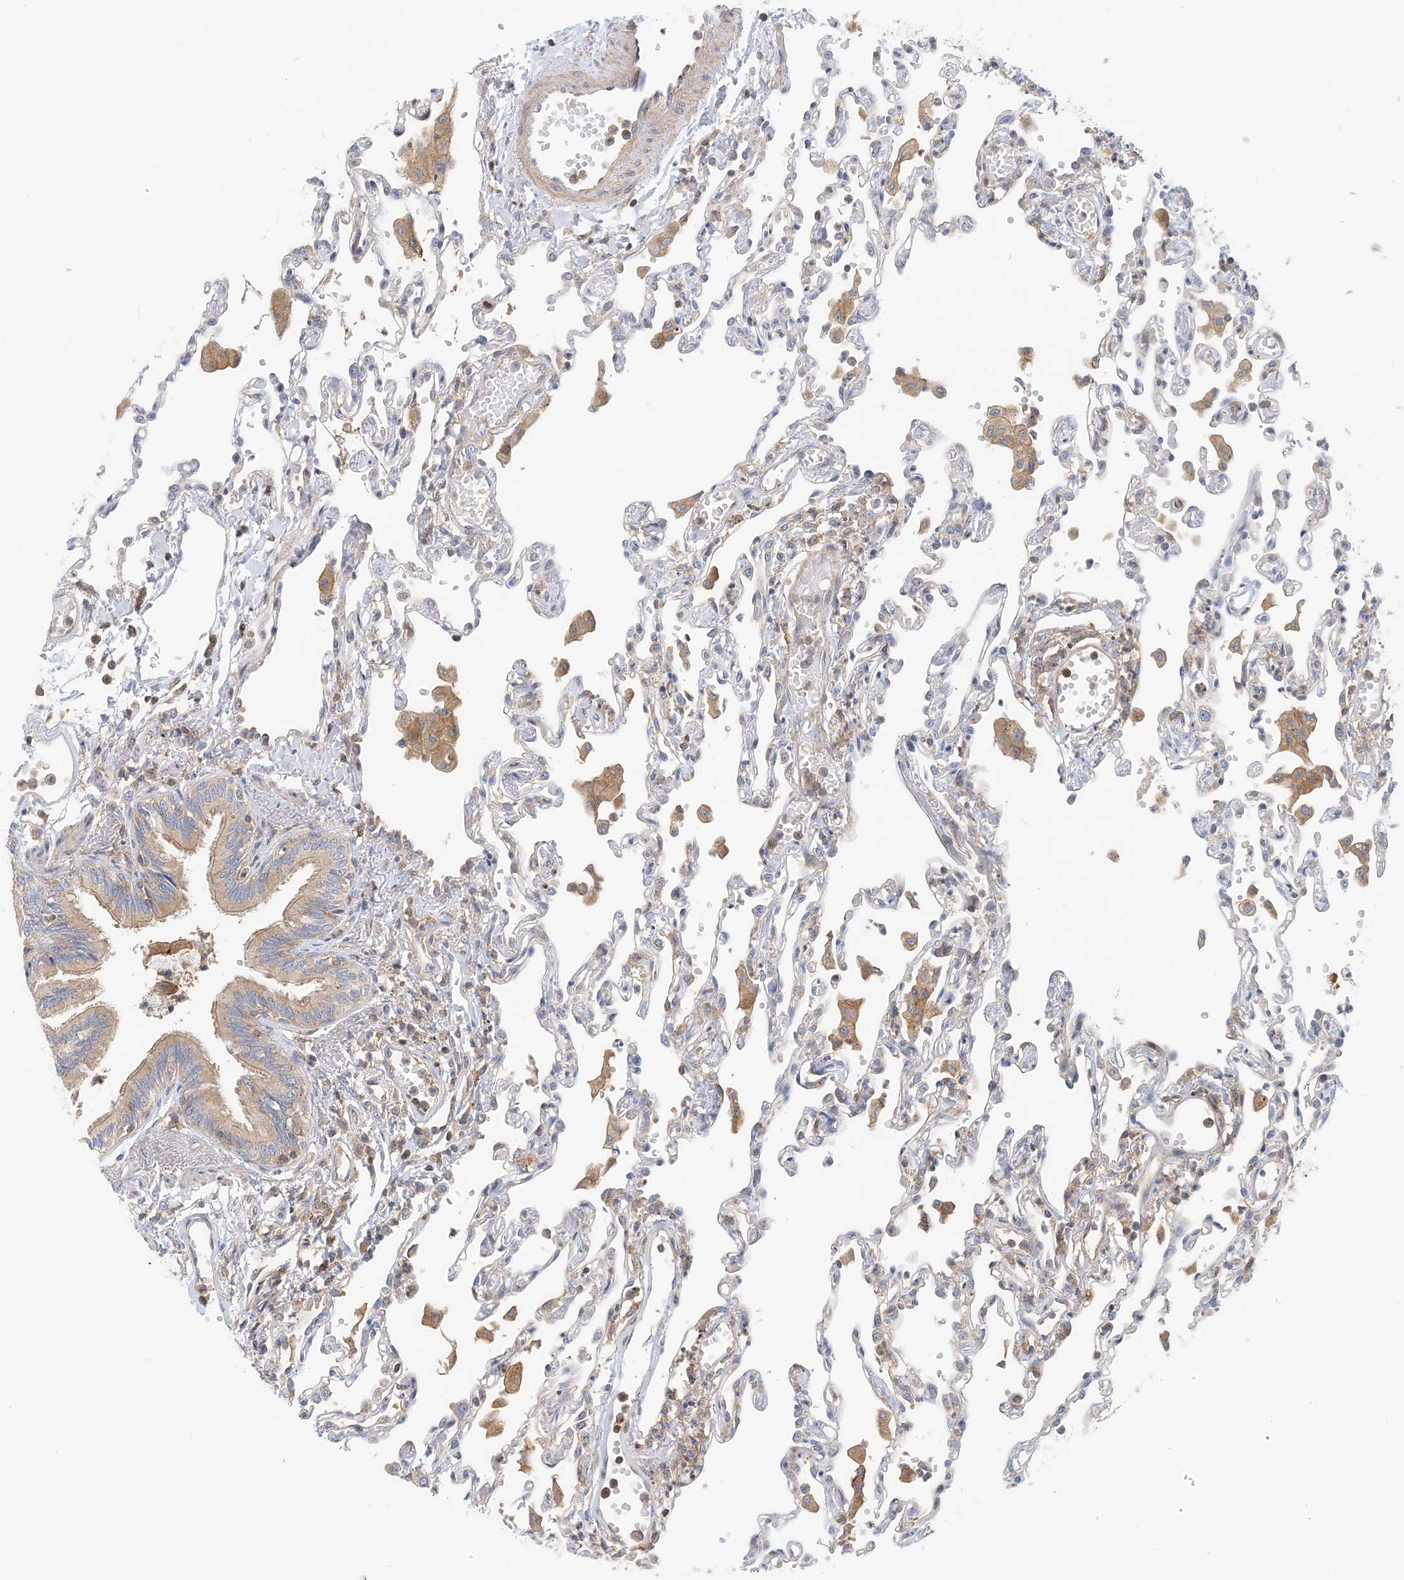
{"staining": {"intensity": "negative", "quantity": "none", "location": "none"}, "tissue": "lung", "cell_type": "Alveolar cells", "image_type": "normal", "snomed": [{"axis": "morphology", "description": "Normal tissue, NOS"}, {"axis": "topography", "description": "Bronchus"}, {"axis": "topography", "description": "Lung"}], "caption": "The IHC image has no significant expression in alveolar cells of lung. Brightfield microscopy of immunohistochemistry stained with DAB (brown) and hematoxylin (blue), captured at high magnification.", "gene": "COLEC11", "patient": {"sex": "female", "age": 49}}